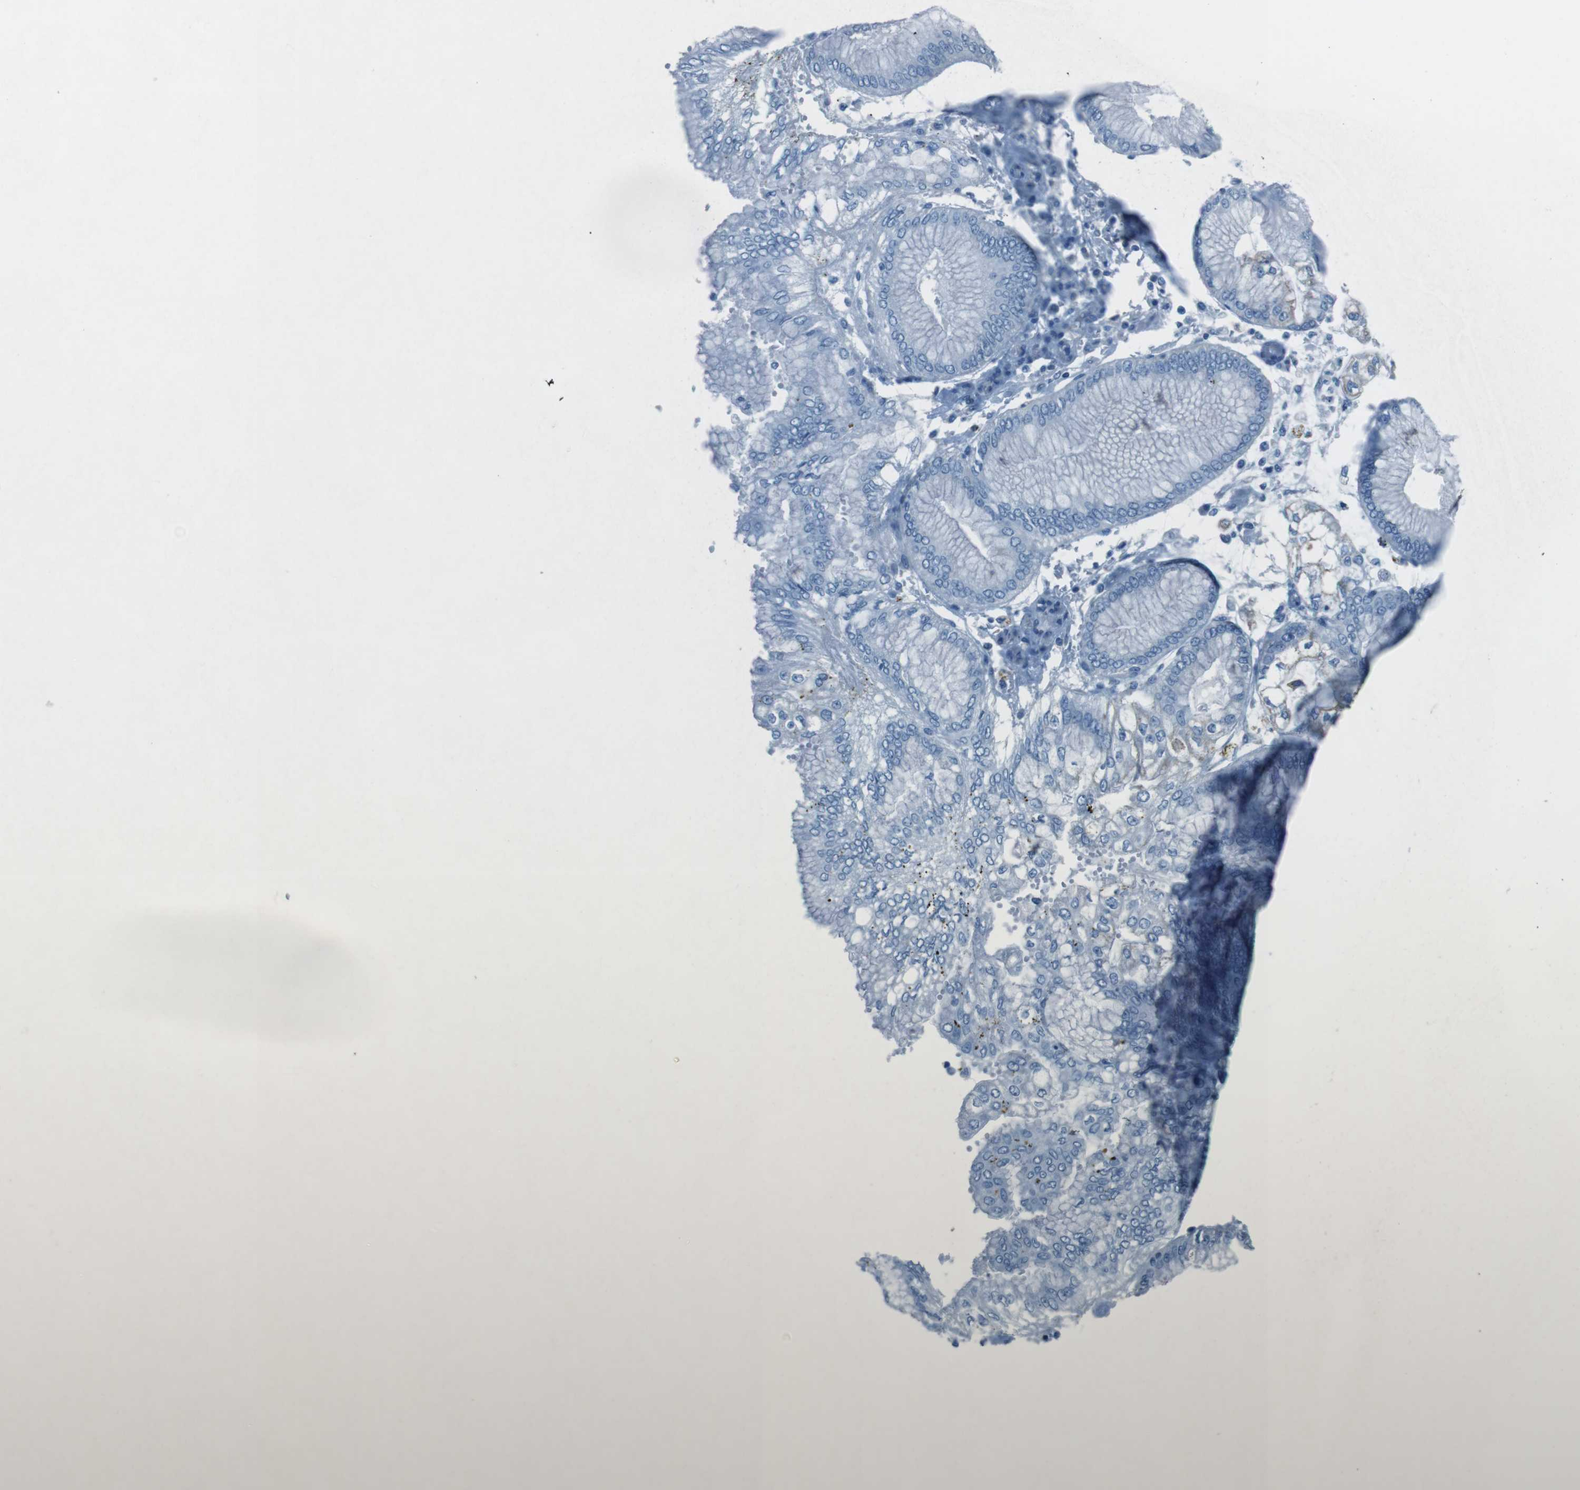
{"staining": {"intensity": "negative", "quantity": "none", "location": "none"}, "tissue": "stomach cancer", "cell_type": "Tumor cells", "image_type": "cancer", "snomed": [{"axis": "morphology", "description": "Adenocarcinoma, NOS"}, {"axis": "topography", "description": "Stomach"}], "caption": "There is no significant staining in tumor cells of adenocarcinoma (stomach). Nuclei are stained in blue.", "gene": "DNAJA3", "patient": {"sex": "male", "age": 76}}